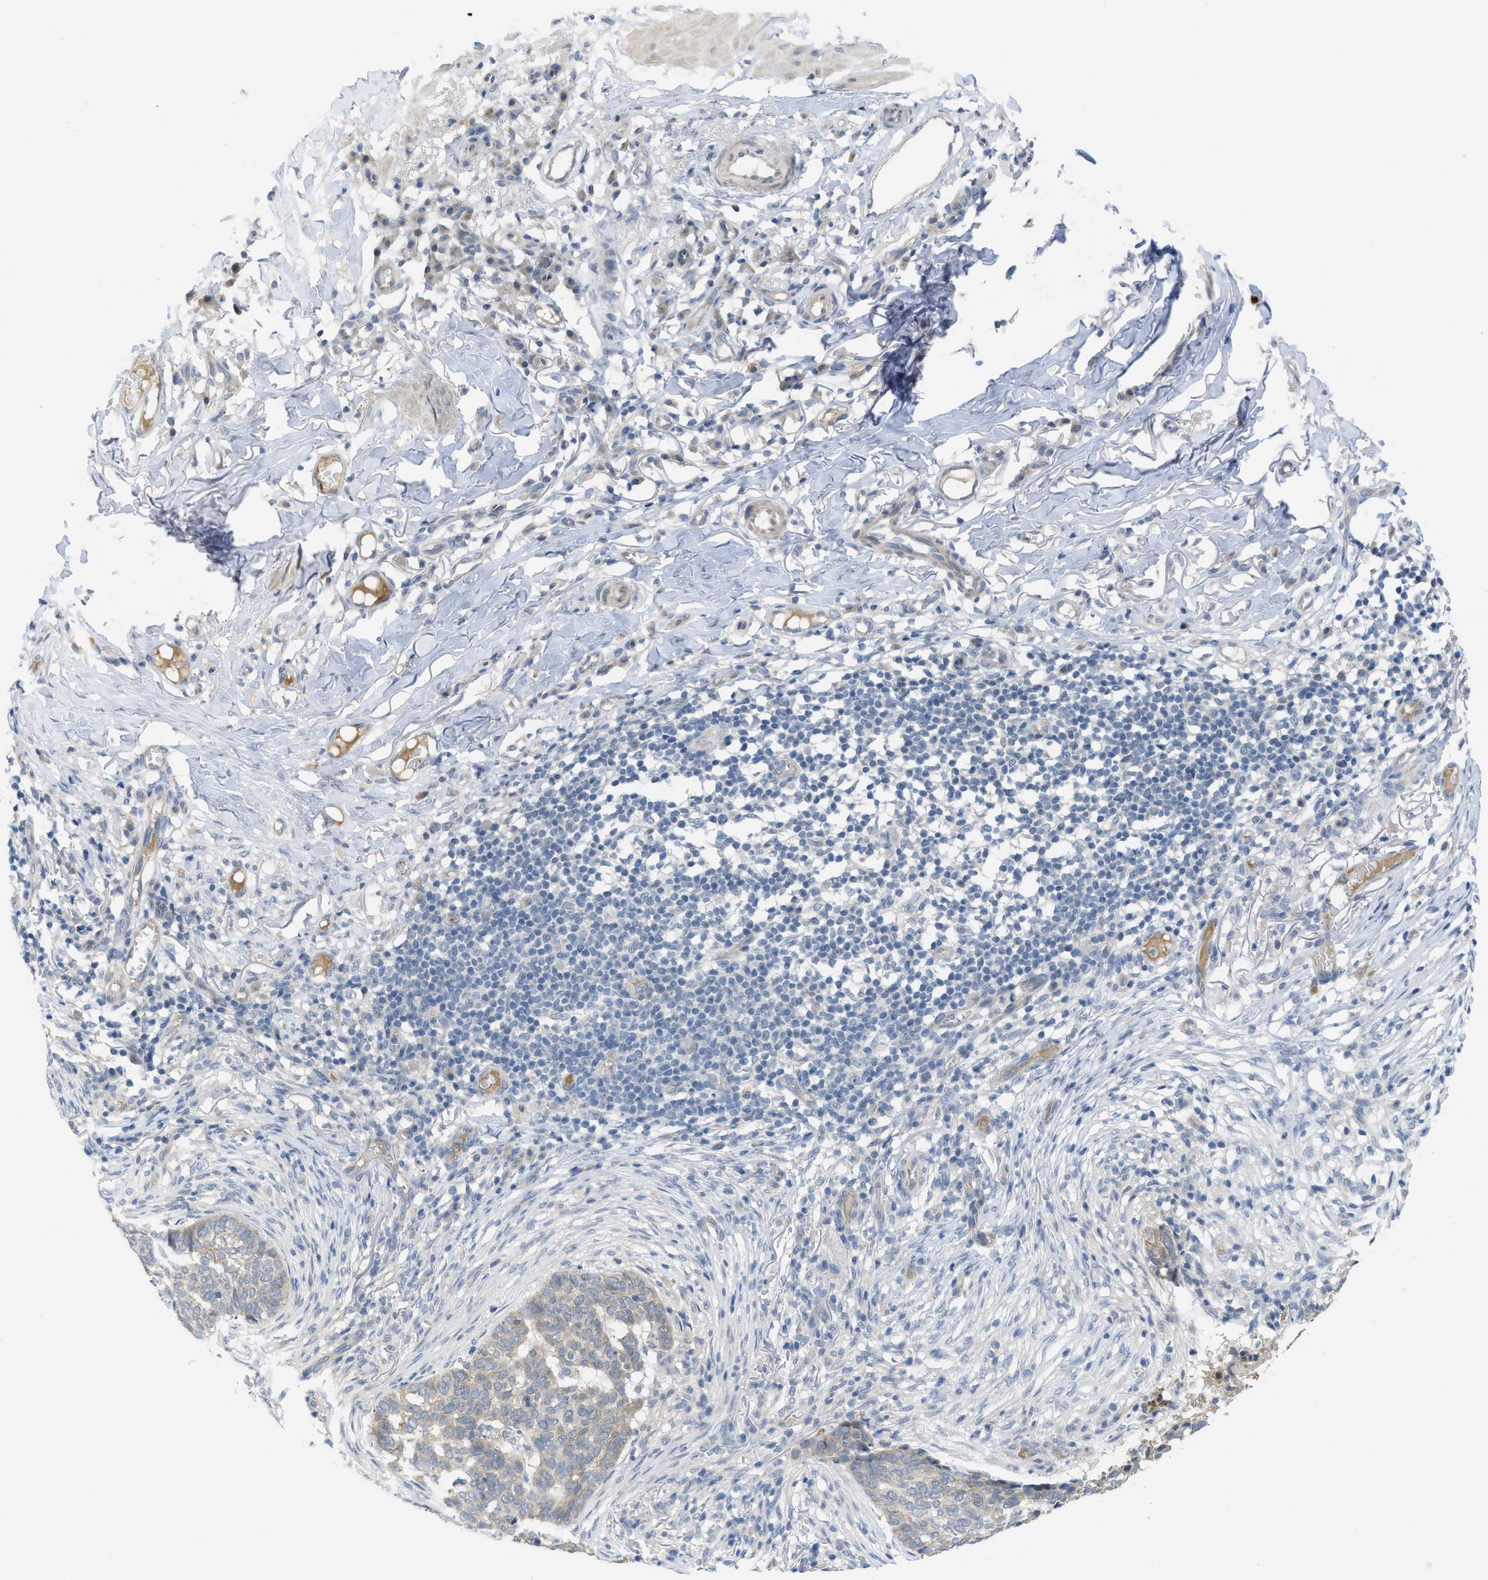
{"staining": {"intensity": "weak", "quantity": ">75%", "location": "cytoplasmic/membranous"}, "tissue": "skin cancer", "cell_type": "Tumor cells", "image_type": "cancer", "snomed": [{"axis": "morphology", "description": "Basal cell carcinoma"}, {"axis": "topography", "description": "Skin"}], "caption": "Weak cytoplasmic/membranous protein expression is present in about >75% of tumor cells in skin cancer.", "gene": "TNFAIP1", "patient": {"sex": "male", "age": 85}}